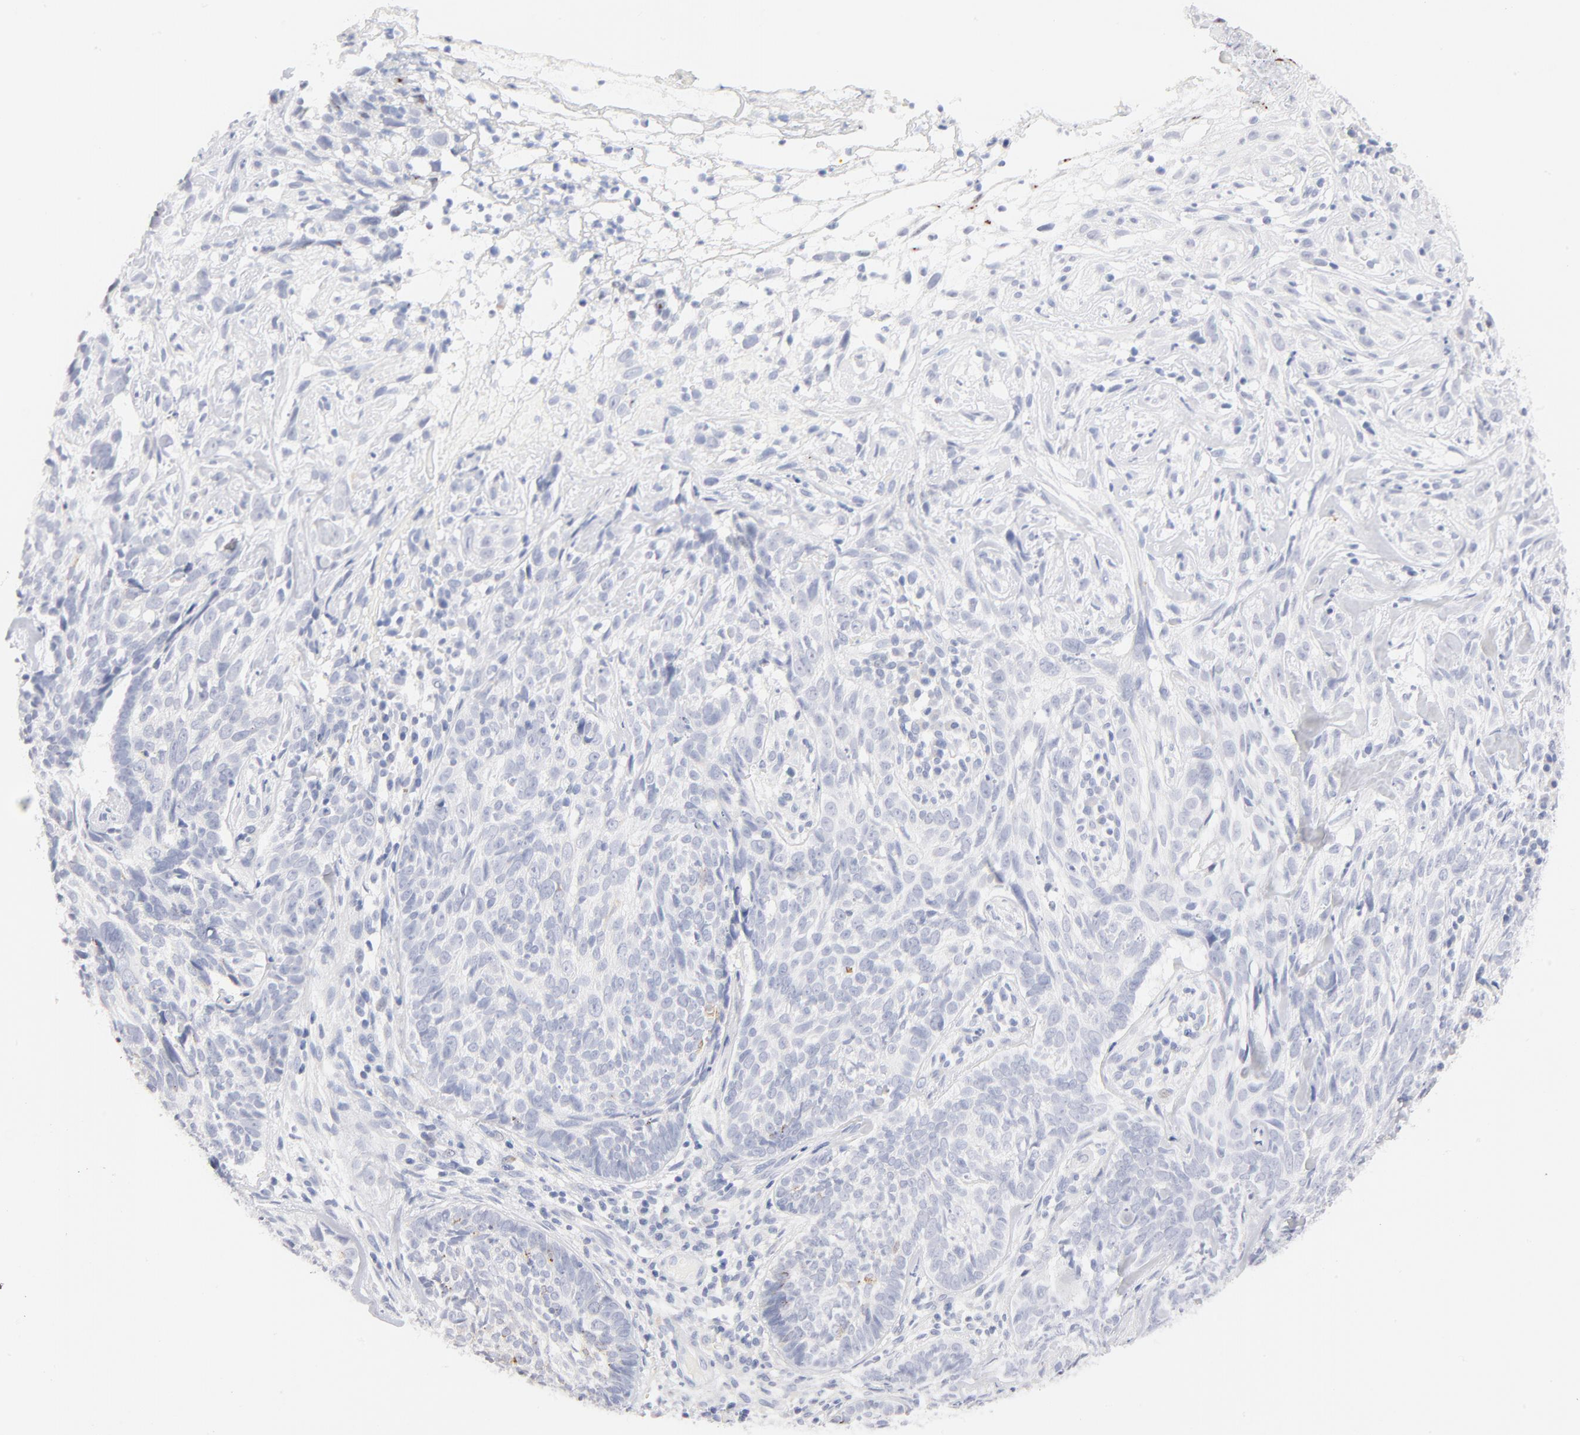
{"staining": {"intensity": "negative", "quantity": "none", "location": "none"}, "tissue": "skin cancer", "cell_type": "Tumor cells", "image_type": "cancer", "snomed": [{"axis": "morphology", "description": "Basal cell carcinoma"}, {"axis": "topography", "description": "Skin"}], "caption": "High power microscopy histopathology image of an immunohistochemistry micrograph of skin cancer, revealing no significant positivity in tumor cells.", "gene": "KHNYN", "patient": {"sex": "male", "age": 72}}